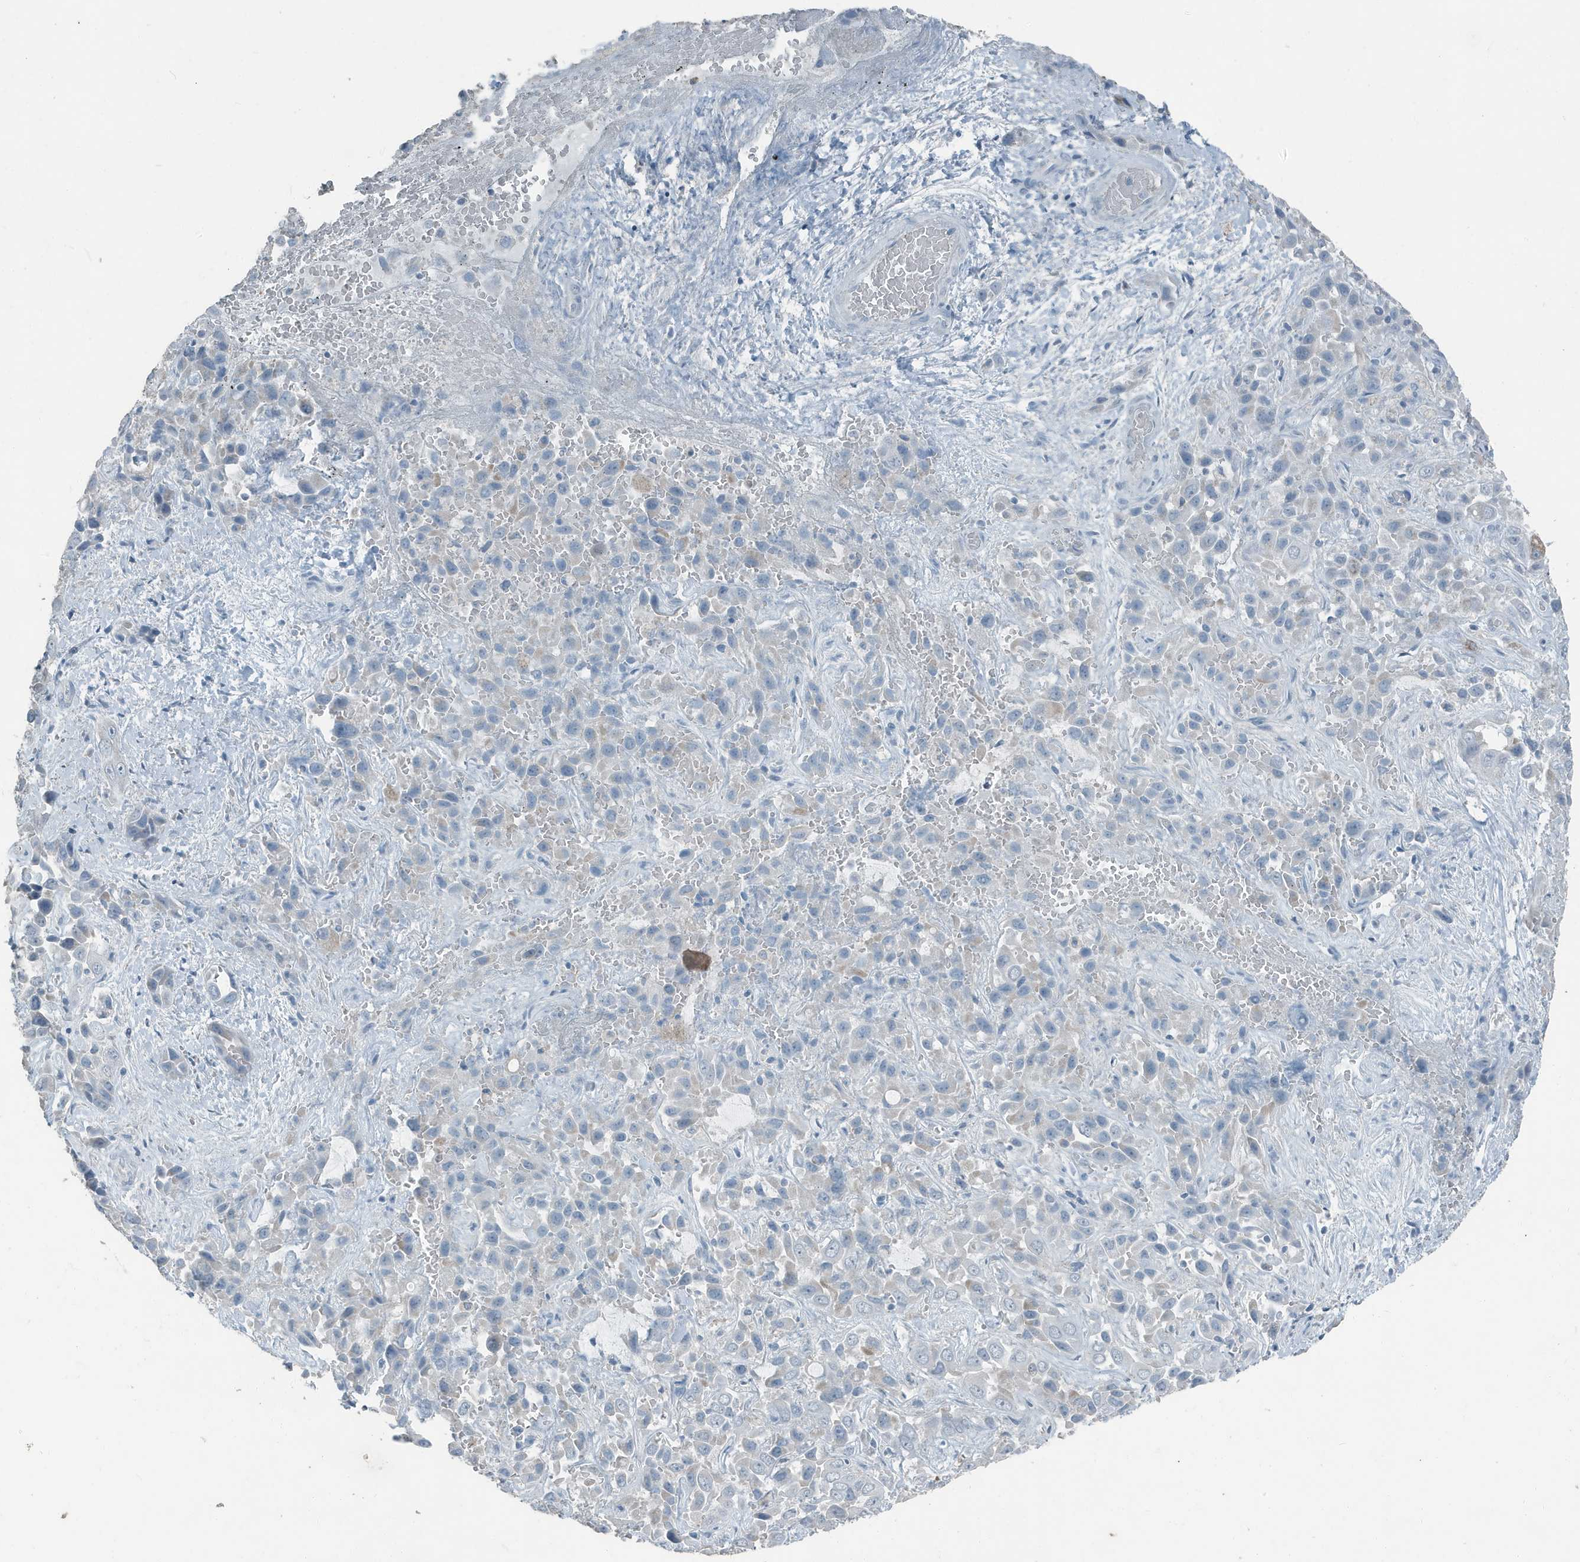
{"staining": {"intensity": "negative", "quantity": "none", "location": "none"}, "tissue": "liver cancer", "cell_type": "Tumor cells", "image_type": "cancer", "snomed": [{"axis": "morphology", "description": "Cholangiocarcinoma"}, {"axis": "topography", "description": "Liver"}], "caption": "High magnification brightfield microscopy of liver cholangiocarcinoma stained with DAB (3,3'-diaminobenzidine) (brown) and counterstained with hematoxylin (blue): tumor cells show no significant staining. (Brightfield microscopy of DAB immunohistochemistry at high magnification).", "gene": "FAM162A", "patient": {"sex": "female", "age": 52}}